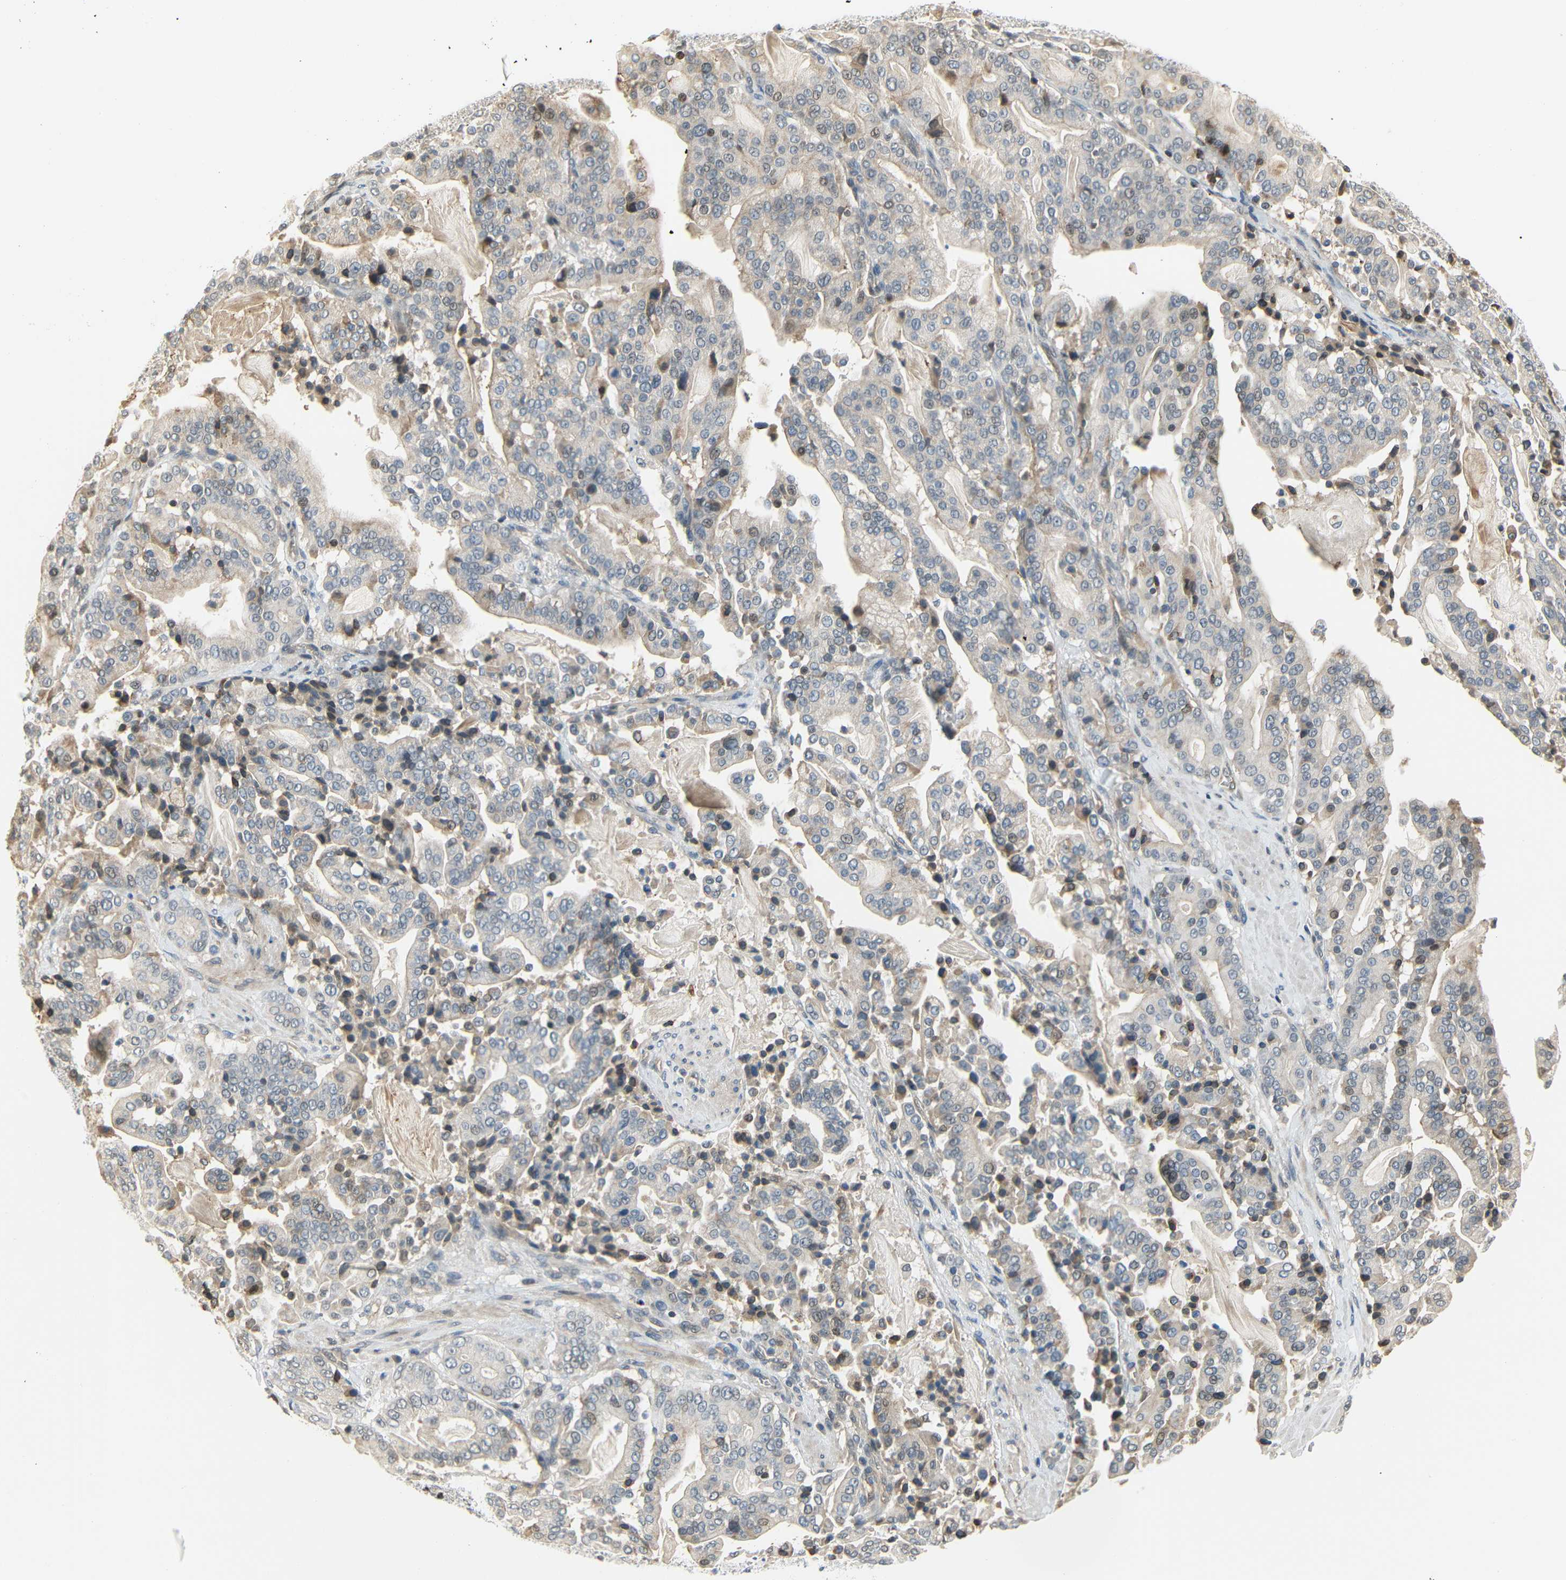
{"staining": {"intensity": "weak", "quantity": "<25%", "location": "nuclear"}, "tissue": "pancreatic cancer", "cell_type": "Tumor cells", "image_type": "cancer", "snomed": [{"axis": "morphology", "description": "Adenocarcinoma, NOS"}, {"axis": "topography", "description": "Pancreas"}], "caption": "Immunohistochemistry micrograph of neoplastic tissue: pancreatic cancer (adenocarcinoma) stained with DAB exhibits no significant protein positivity in tumor cells.", "gene": "IMPG2", "patient": {"sex": "male", "age": 63}}